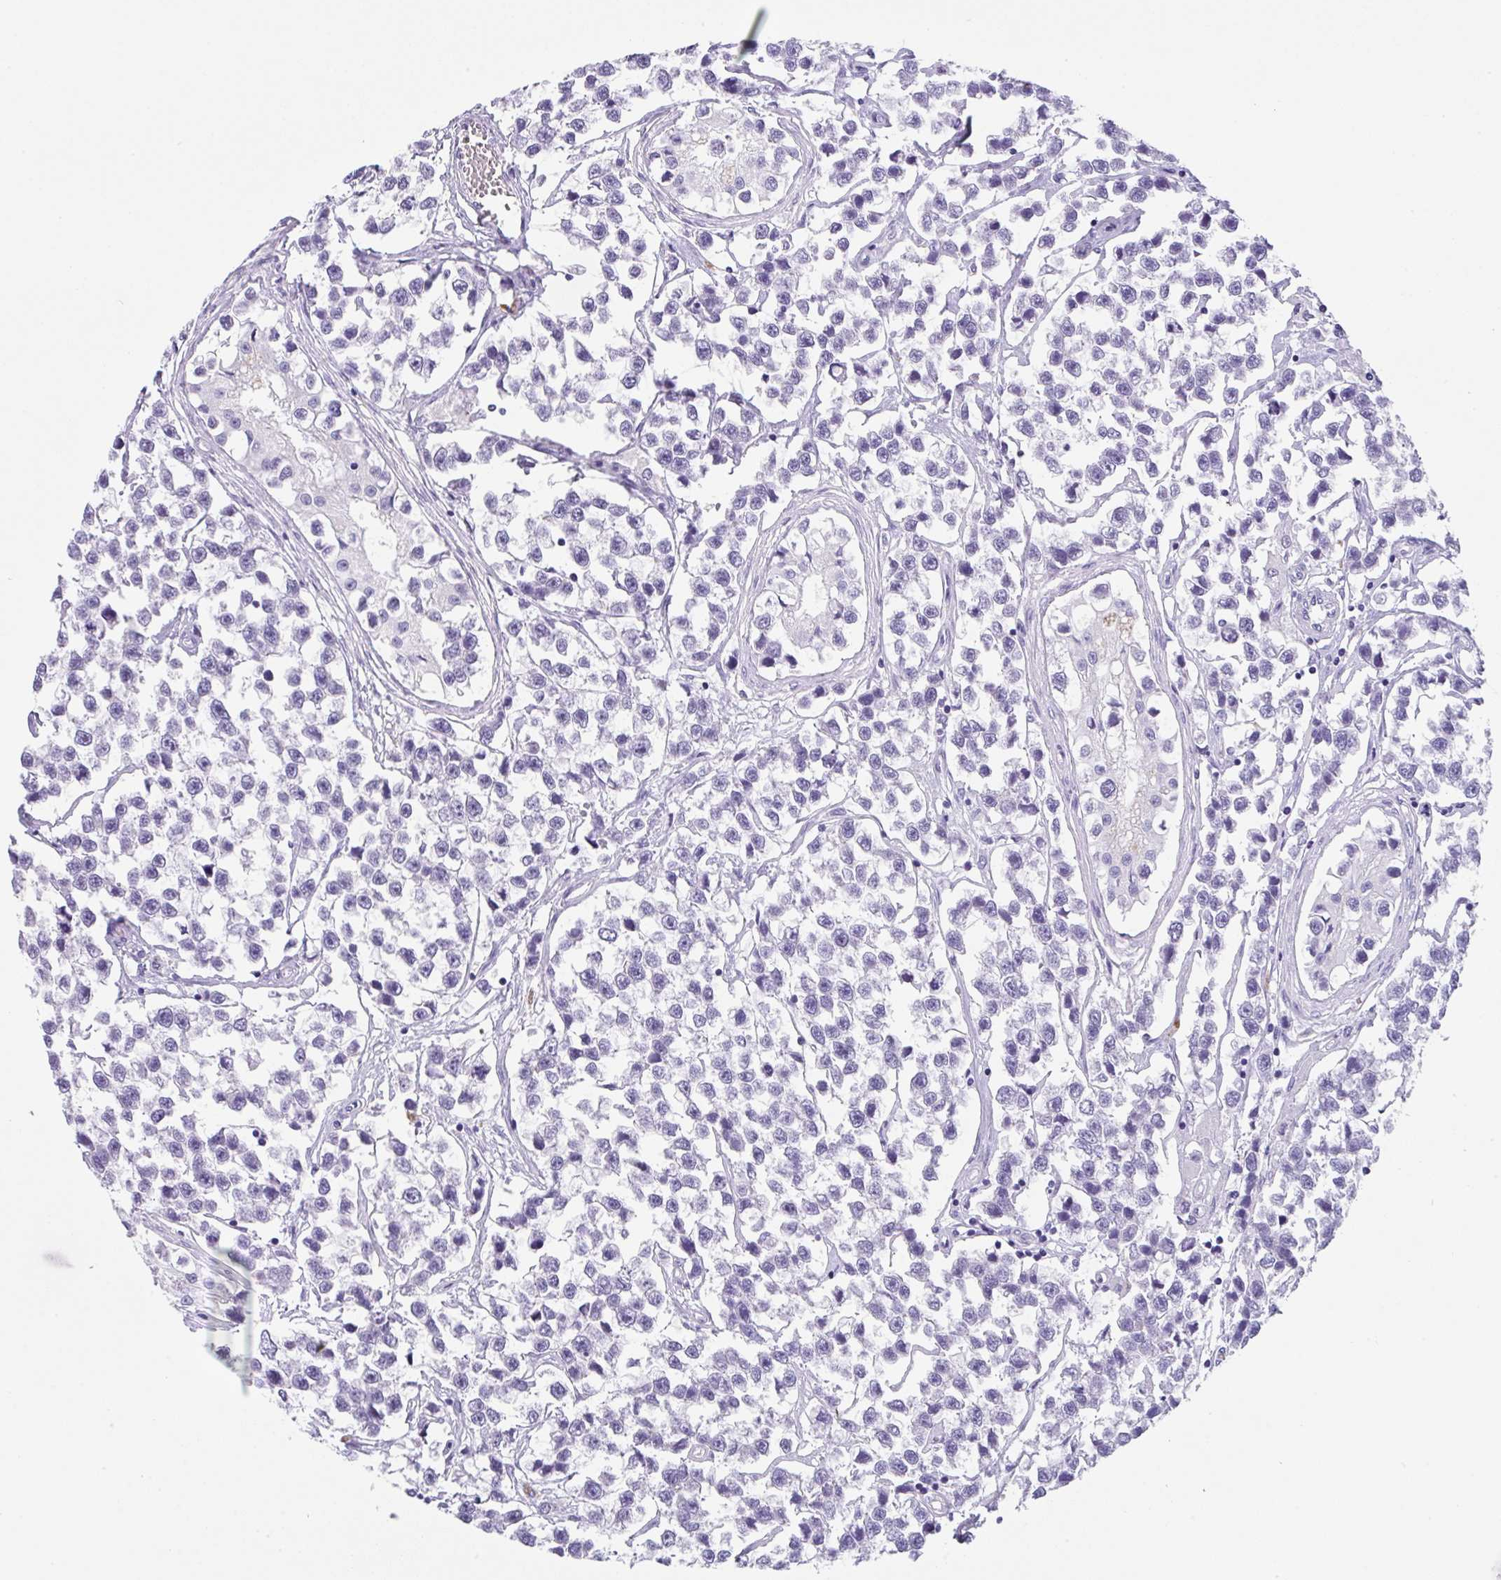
{"staining": {"intensity": "negative", "quantity": "none", "location": "none"}, "tissue": "testis cancer", "cell_type": "Tumor cells", "image_type": "cancer", "snomed": [{"axis": "morphology", "description": "Seminoma, NOS"}, {"axis": "topography", "description": "Testis"}], "caption": "Testis cancer (seminoma) stained for a protein using IHC shows no staining tumor cells.", "gene": "TRAF4", "patient": {"sex": "male", "age": 26}}